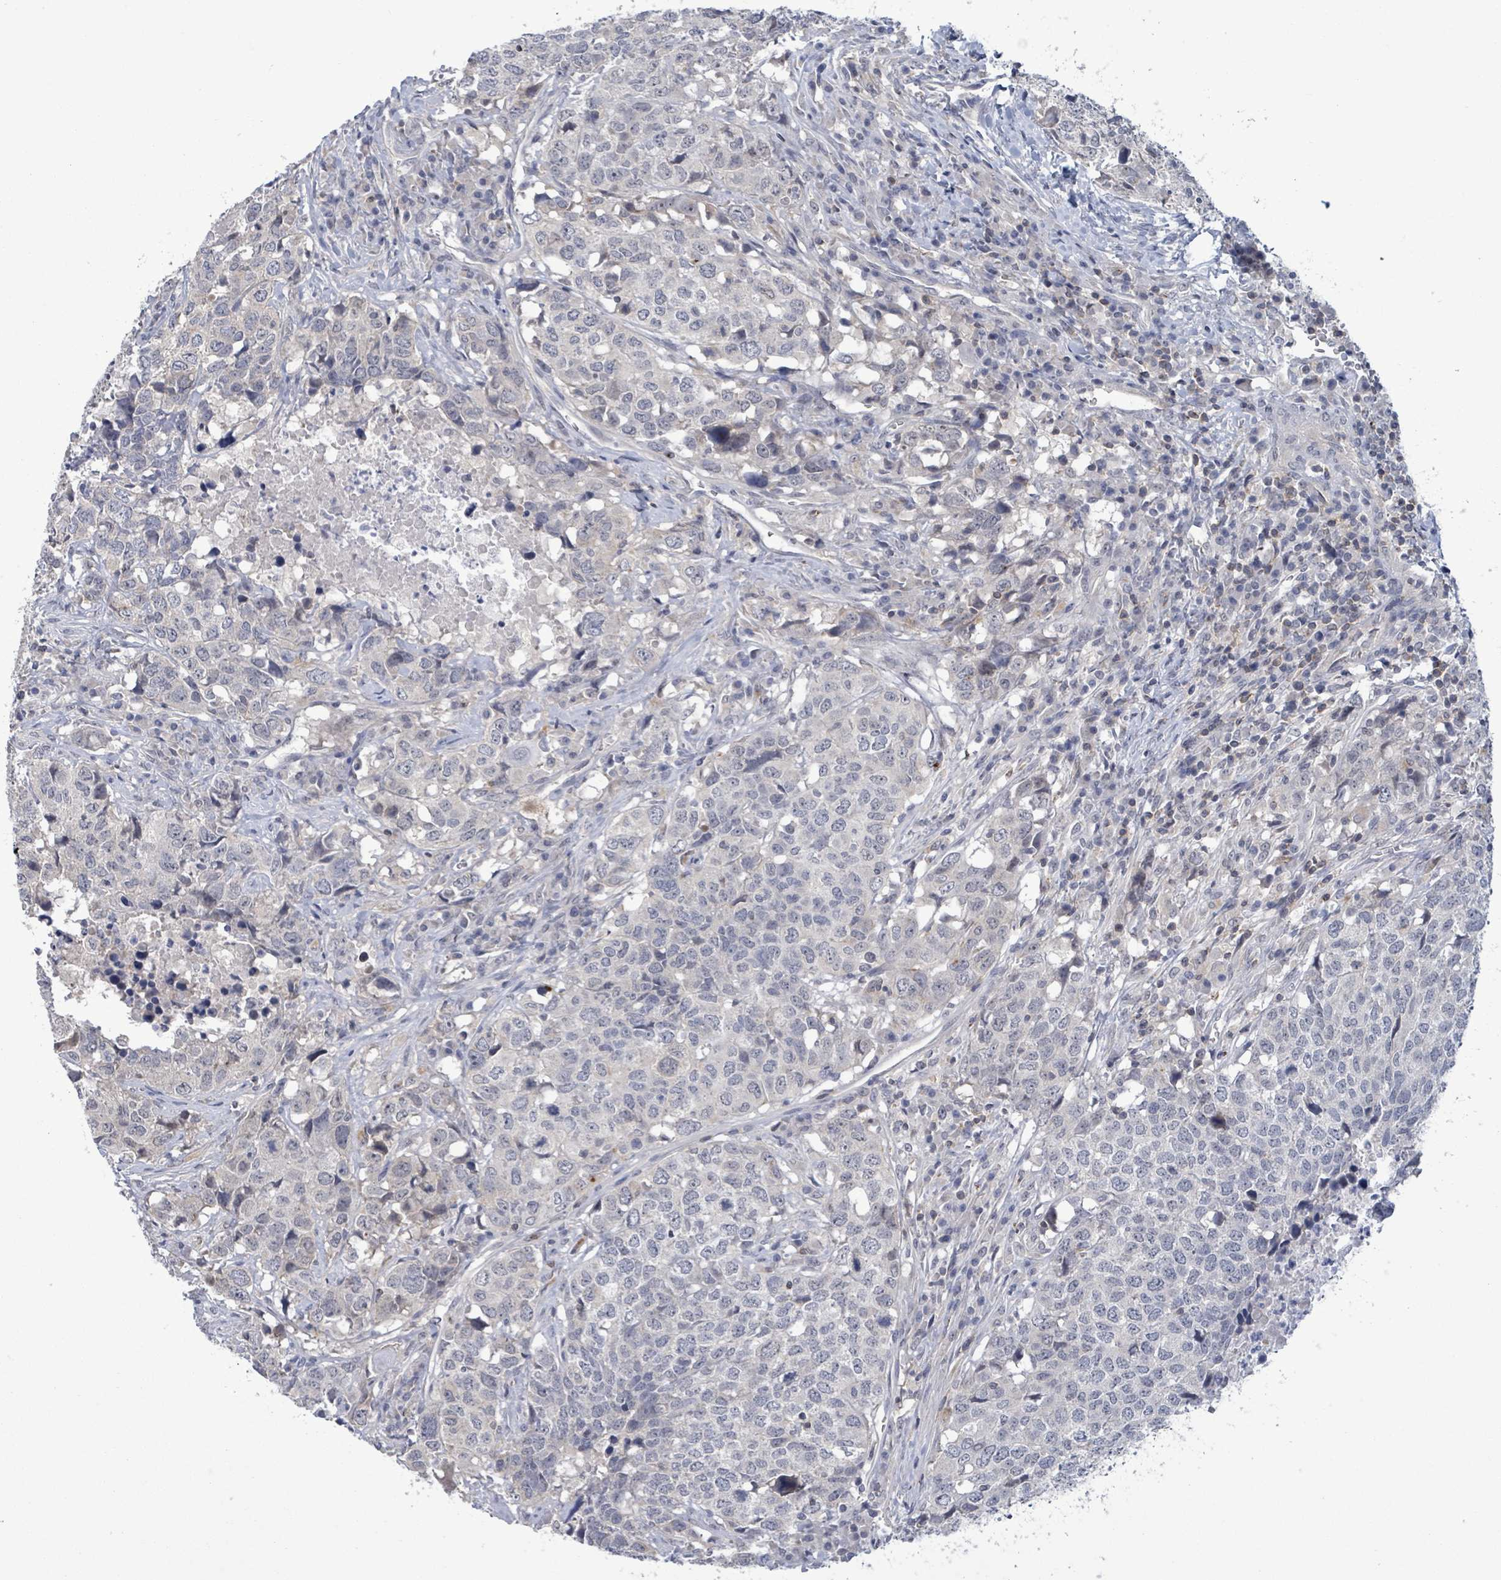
{"staining": {"intensity": "negative", "quantity": "none", "location": "none"}, "tissue": "head and neck cancer", "cell_type": "Tumor cells", "image_type": "cancer", "snomed": [{"axis": "morphology", "description": "Normal tissue, NOS"}, {"axis": "morphology", "description": "Squamous cell carcinoma, NOS"}, {"axis": "topography", "description": "Skeletal muscle"}, {"axis": "topography", "description": "Vascular tissue"}, {"axis": "topography", "description": "Peripheral nerve tissue"}, {"axis": "topography", "description": "Head-Neck"}], "caption": "Tumor cells are negative for protein expression in human head and neck cancer.", "gene": "AMMECR1", "patient": {"sex": "male", "age": 66}}